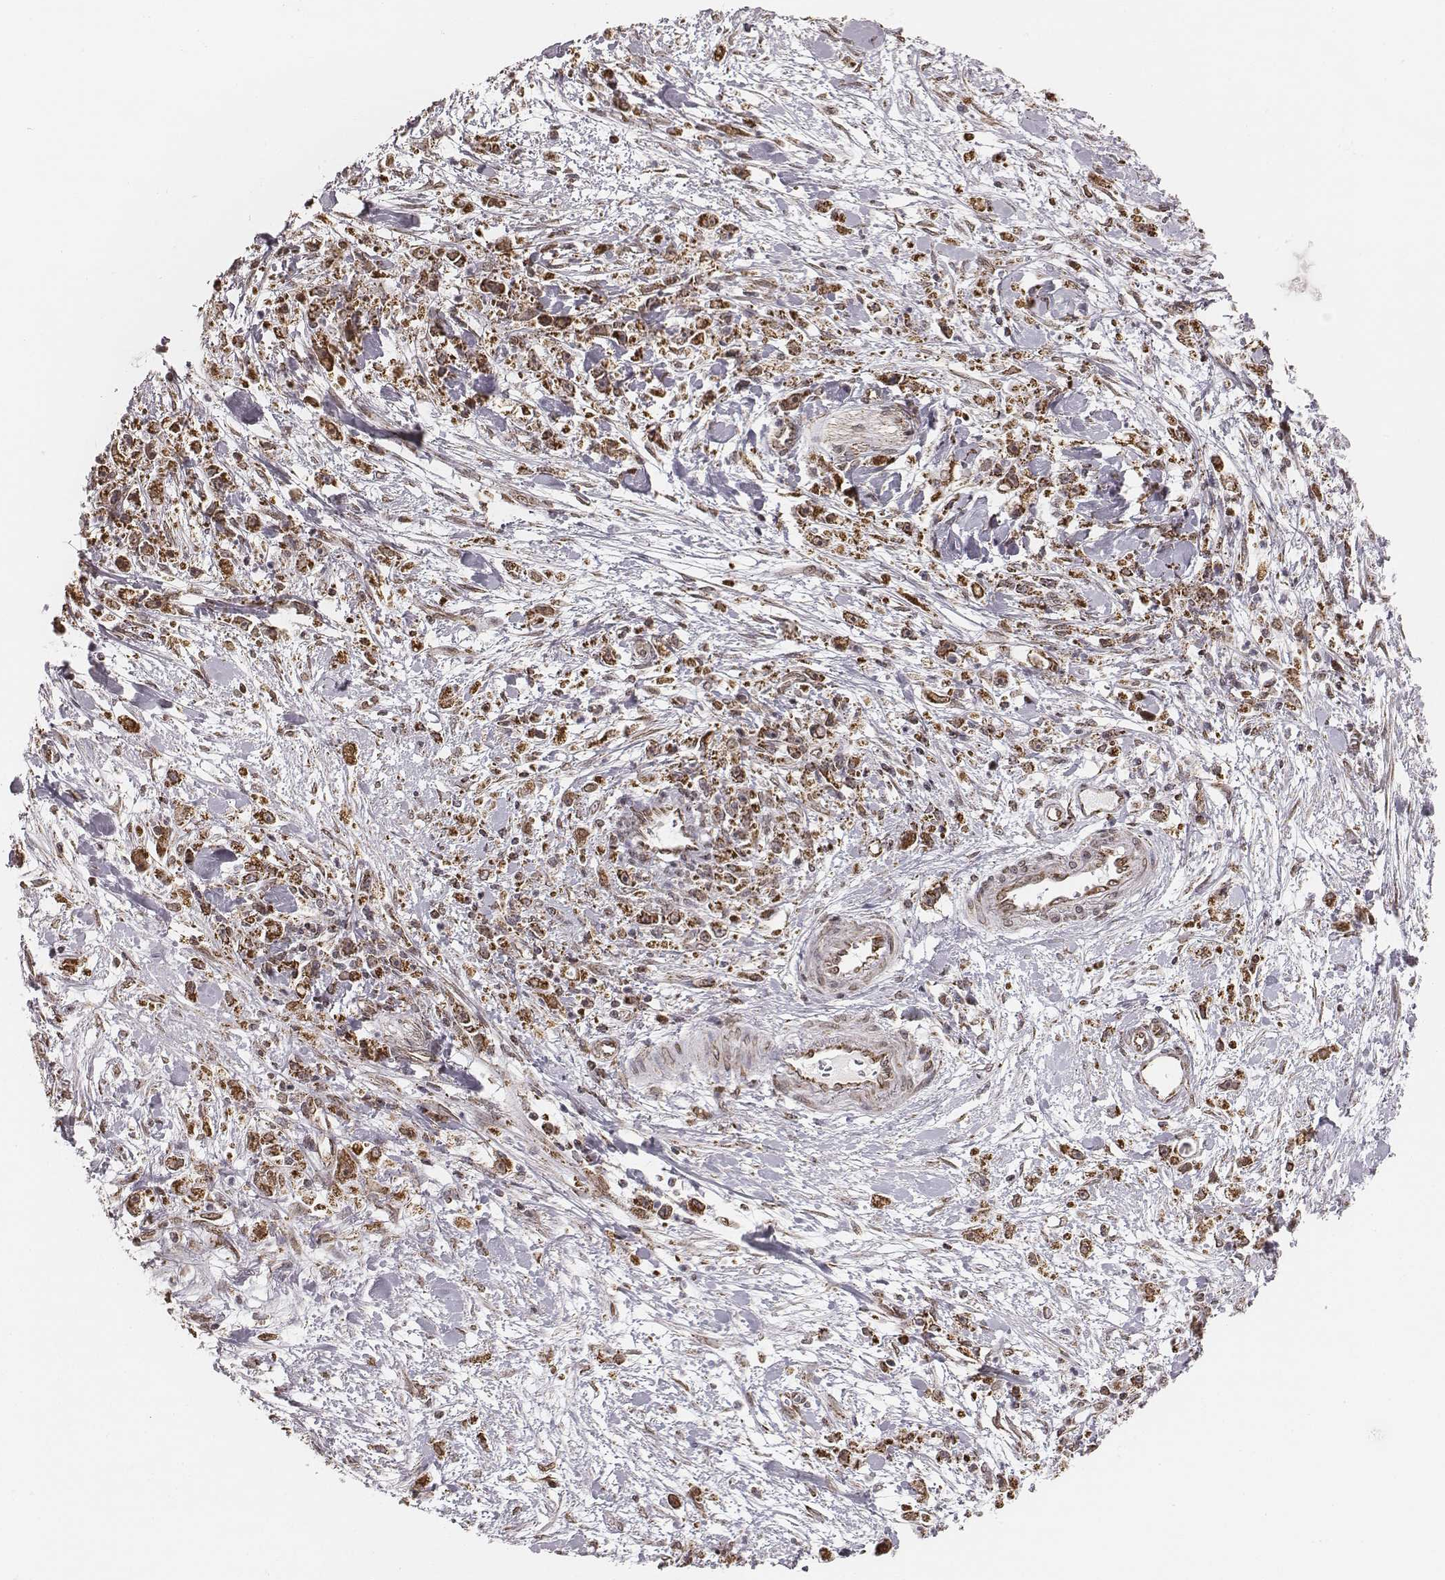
{"staining": {"intensity": "strong", "quantity": ">75%", "location": "cytoplasmic/membranous"}, "tissue": "stomach cancer", "cell_type": "Tumor cells", "image_type": "cancer", "snomed": [{"axis": "morphology", "description": "Adenocarcinoma, NOS"}, {"axis": "topography", "description": "Stomach"}], "caption": "Immunohistochemical staining of human stomach cancer demonstrates high levels of strong cytoplasmic/membranous protein positivity in about >75% of tumor cells.", "gene": "ACOT2", "patient": {"sex": "female", "age": 59}}